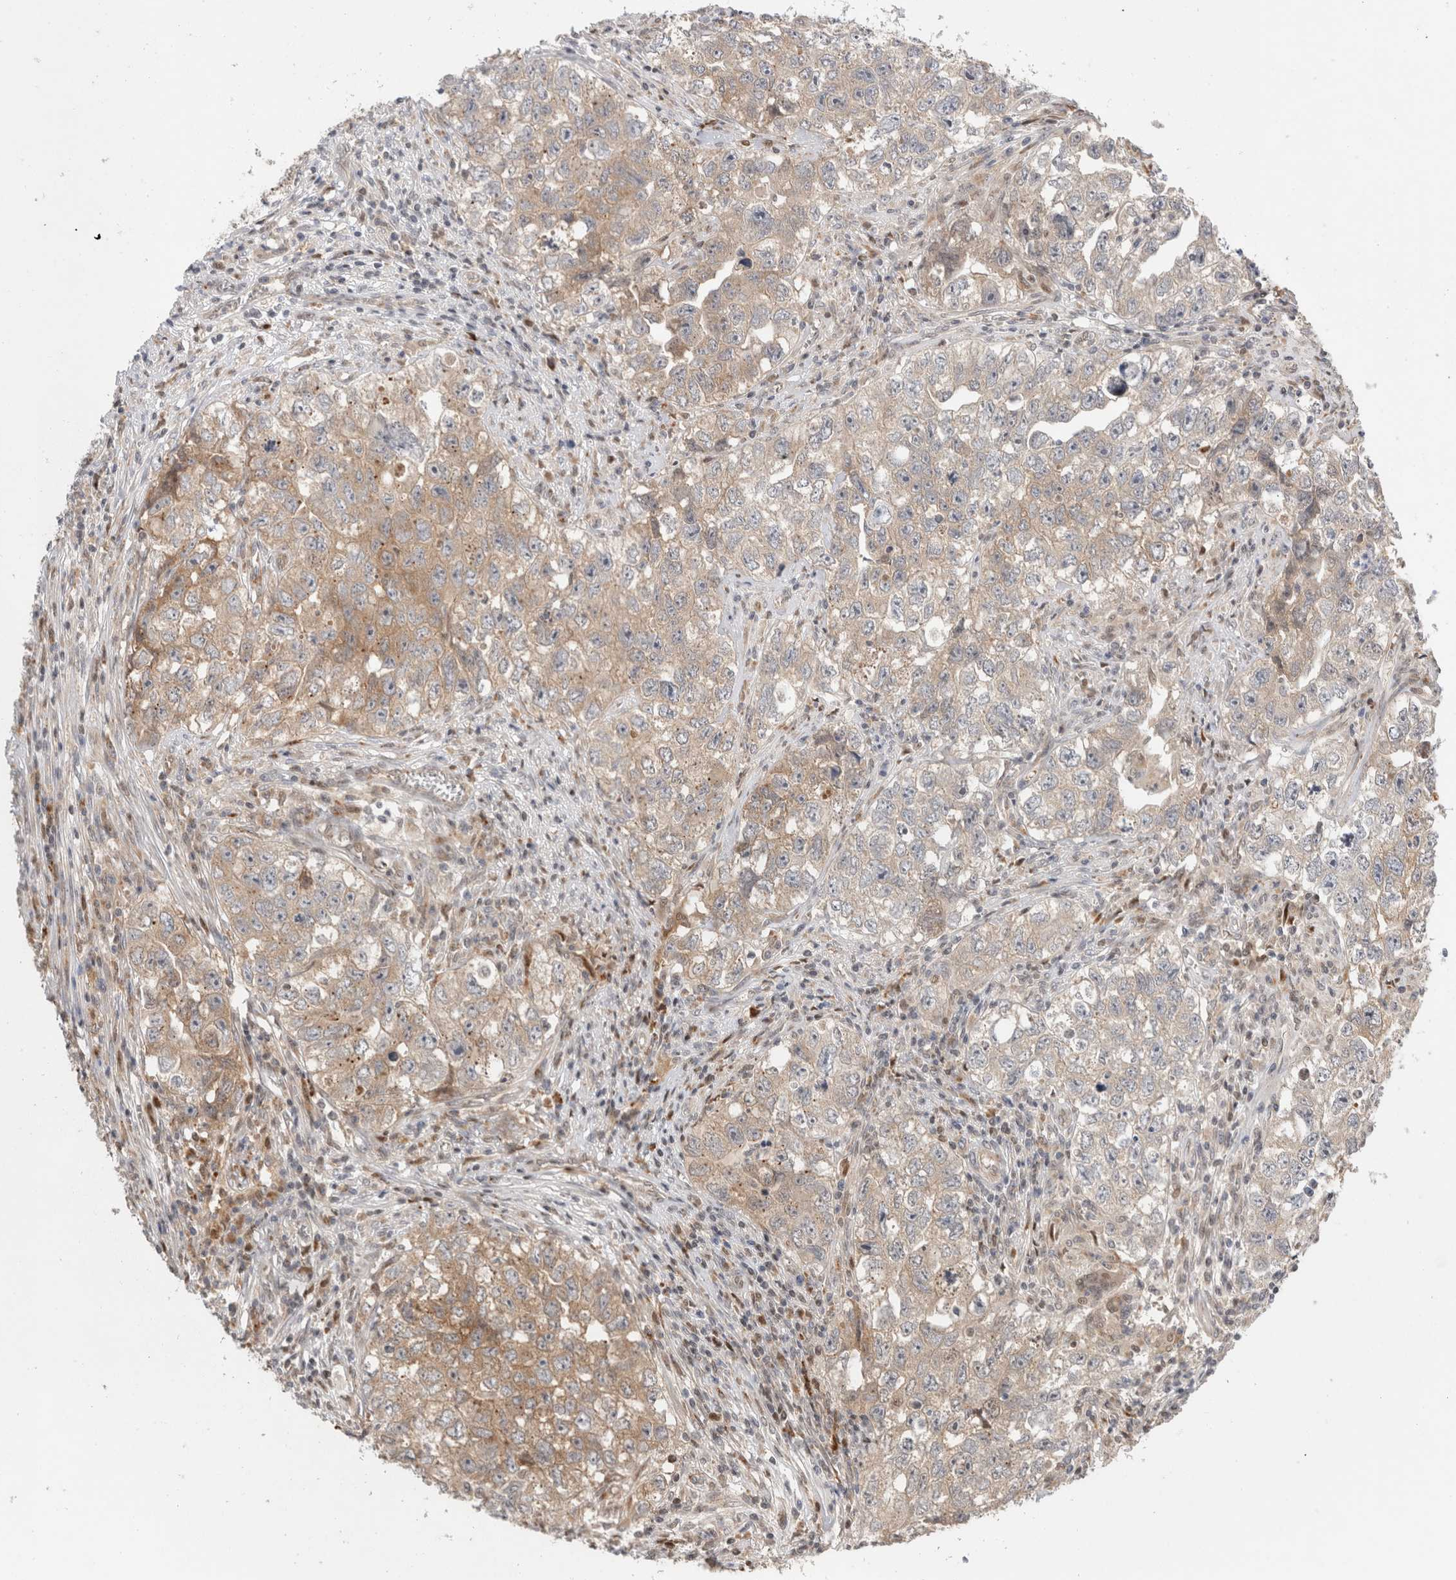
{"staining": {"intensity": "moderate", "quantity": "25%-75%", "location": "cytoplasmic/membranous"}, "tissue": "testis cancer", "cell_type": "Tumor cells", "image_type": "cancer", "snomed": [{"axis": "morphology", "description": "Seminoma, NOS"}, {"axis": "morphology", "description": "Carcinoma, Embryonal, NOS"}, {"axis": "topography", "description": "Testis"}], "caption": "Protein analysis of testis seminoma tissue demonstrates moderate cytoplasmic/membranous expression in approximately 25%-75% of tumor cells.", "gene": "OTUD6B", "patient": {"sex": "male", "age": 43}}